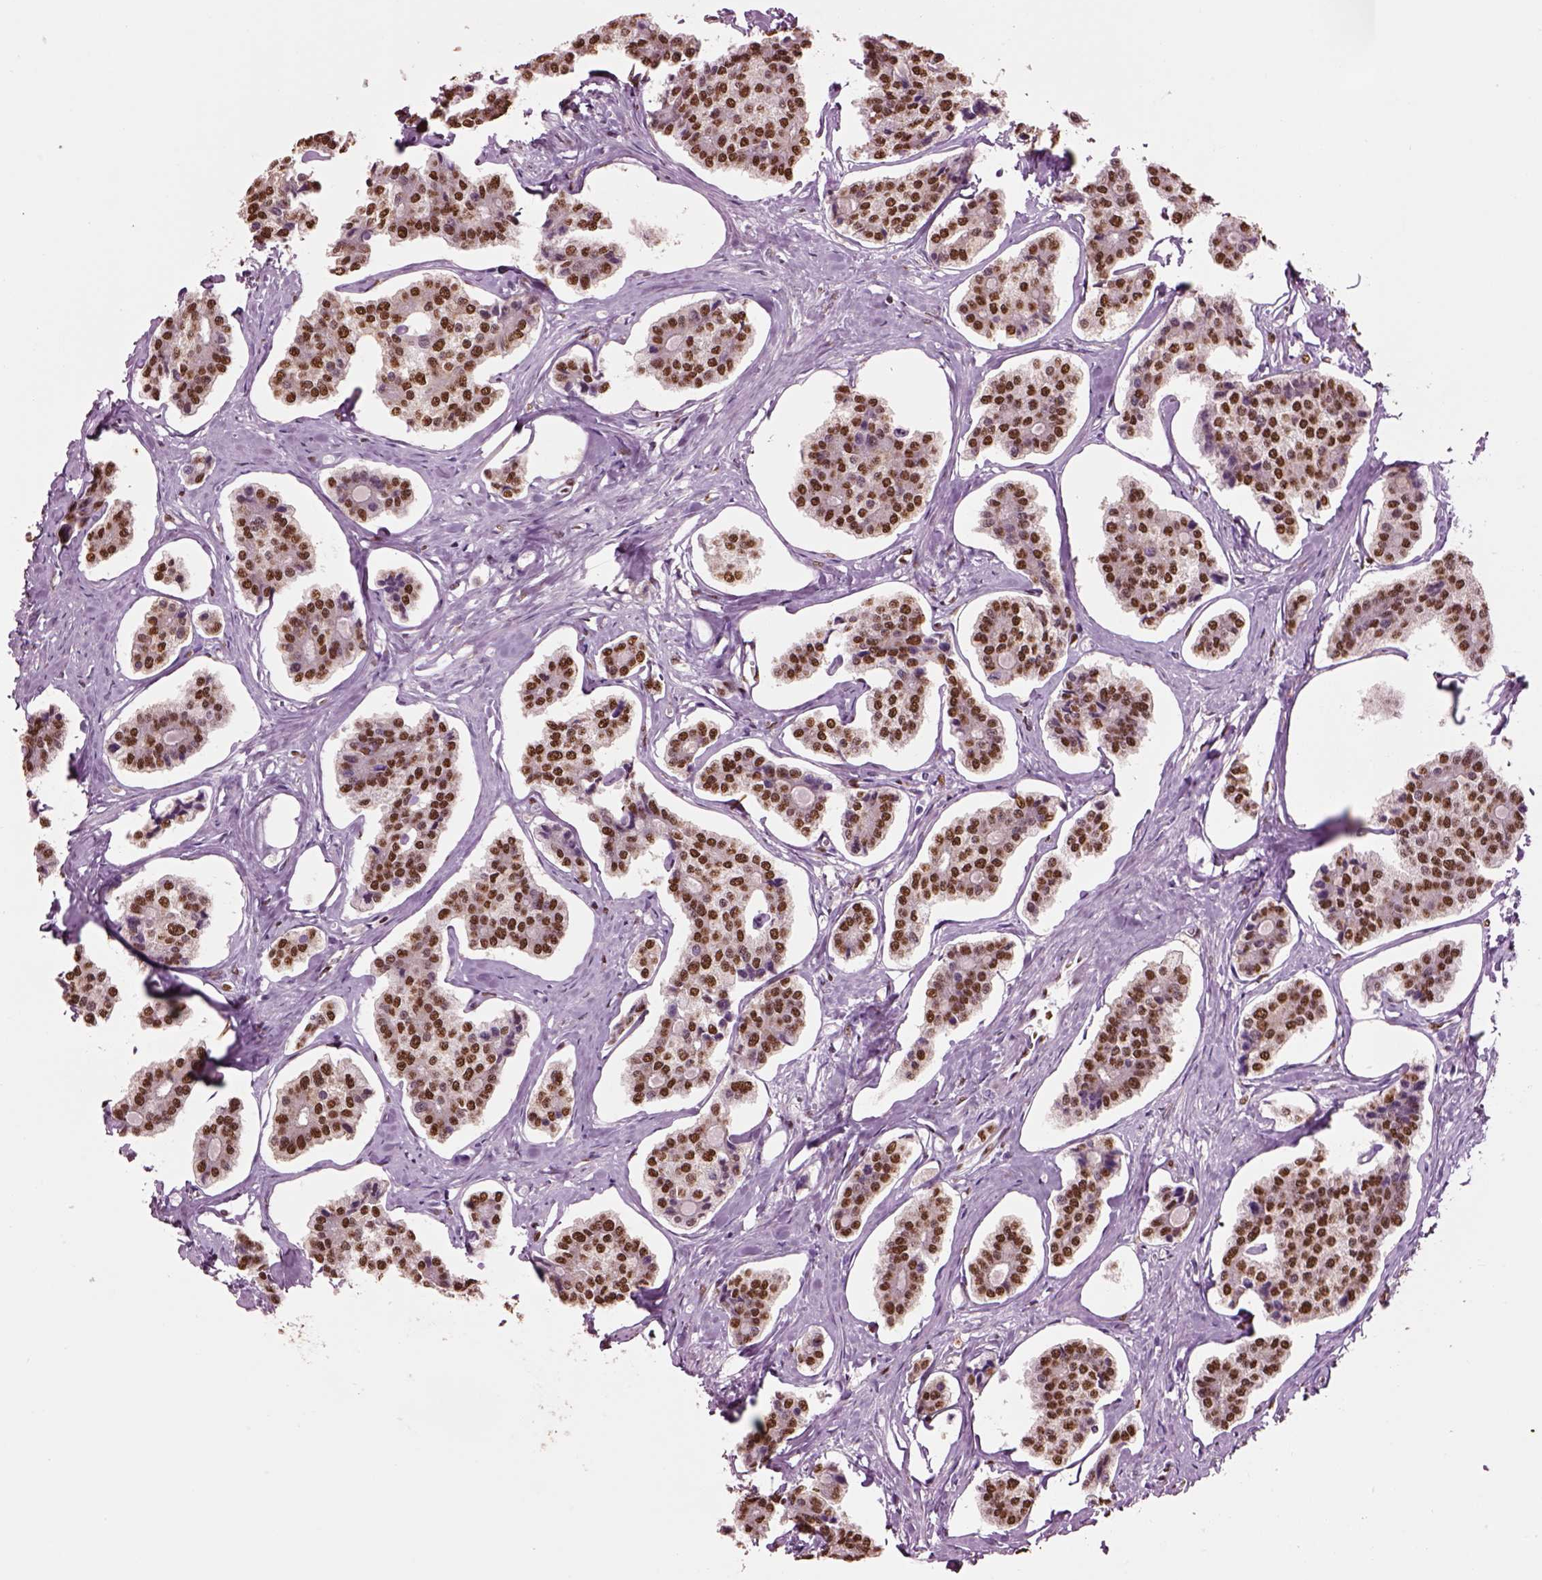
{"staining": {"intensity": "strong", "quantity": ">75%", "location": "nuclear"}, "tissue": "carcinoid", "cell_type": "Tumor cells", "image_type": "cancer", "snomed": [{"axis": "morphology", "description": "Carcinoid, malignant, NOS"}, {"axis": "topography", "description": "Small intestine"}], "caption": "Tumor cells demonstrate strong nuclear positivity in about >75% of cells in carcinoid.", "gene": "DDX3X", "patient": {"sex": "female", "age": 65}}